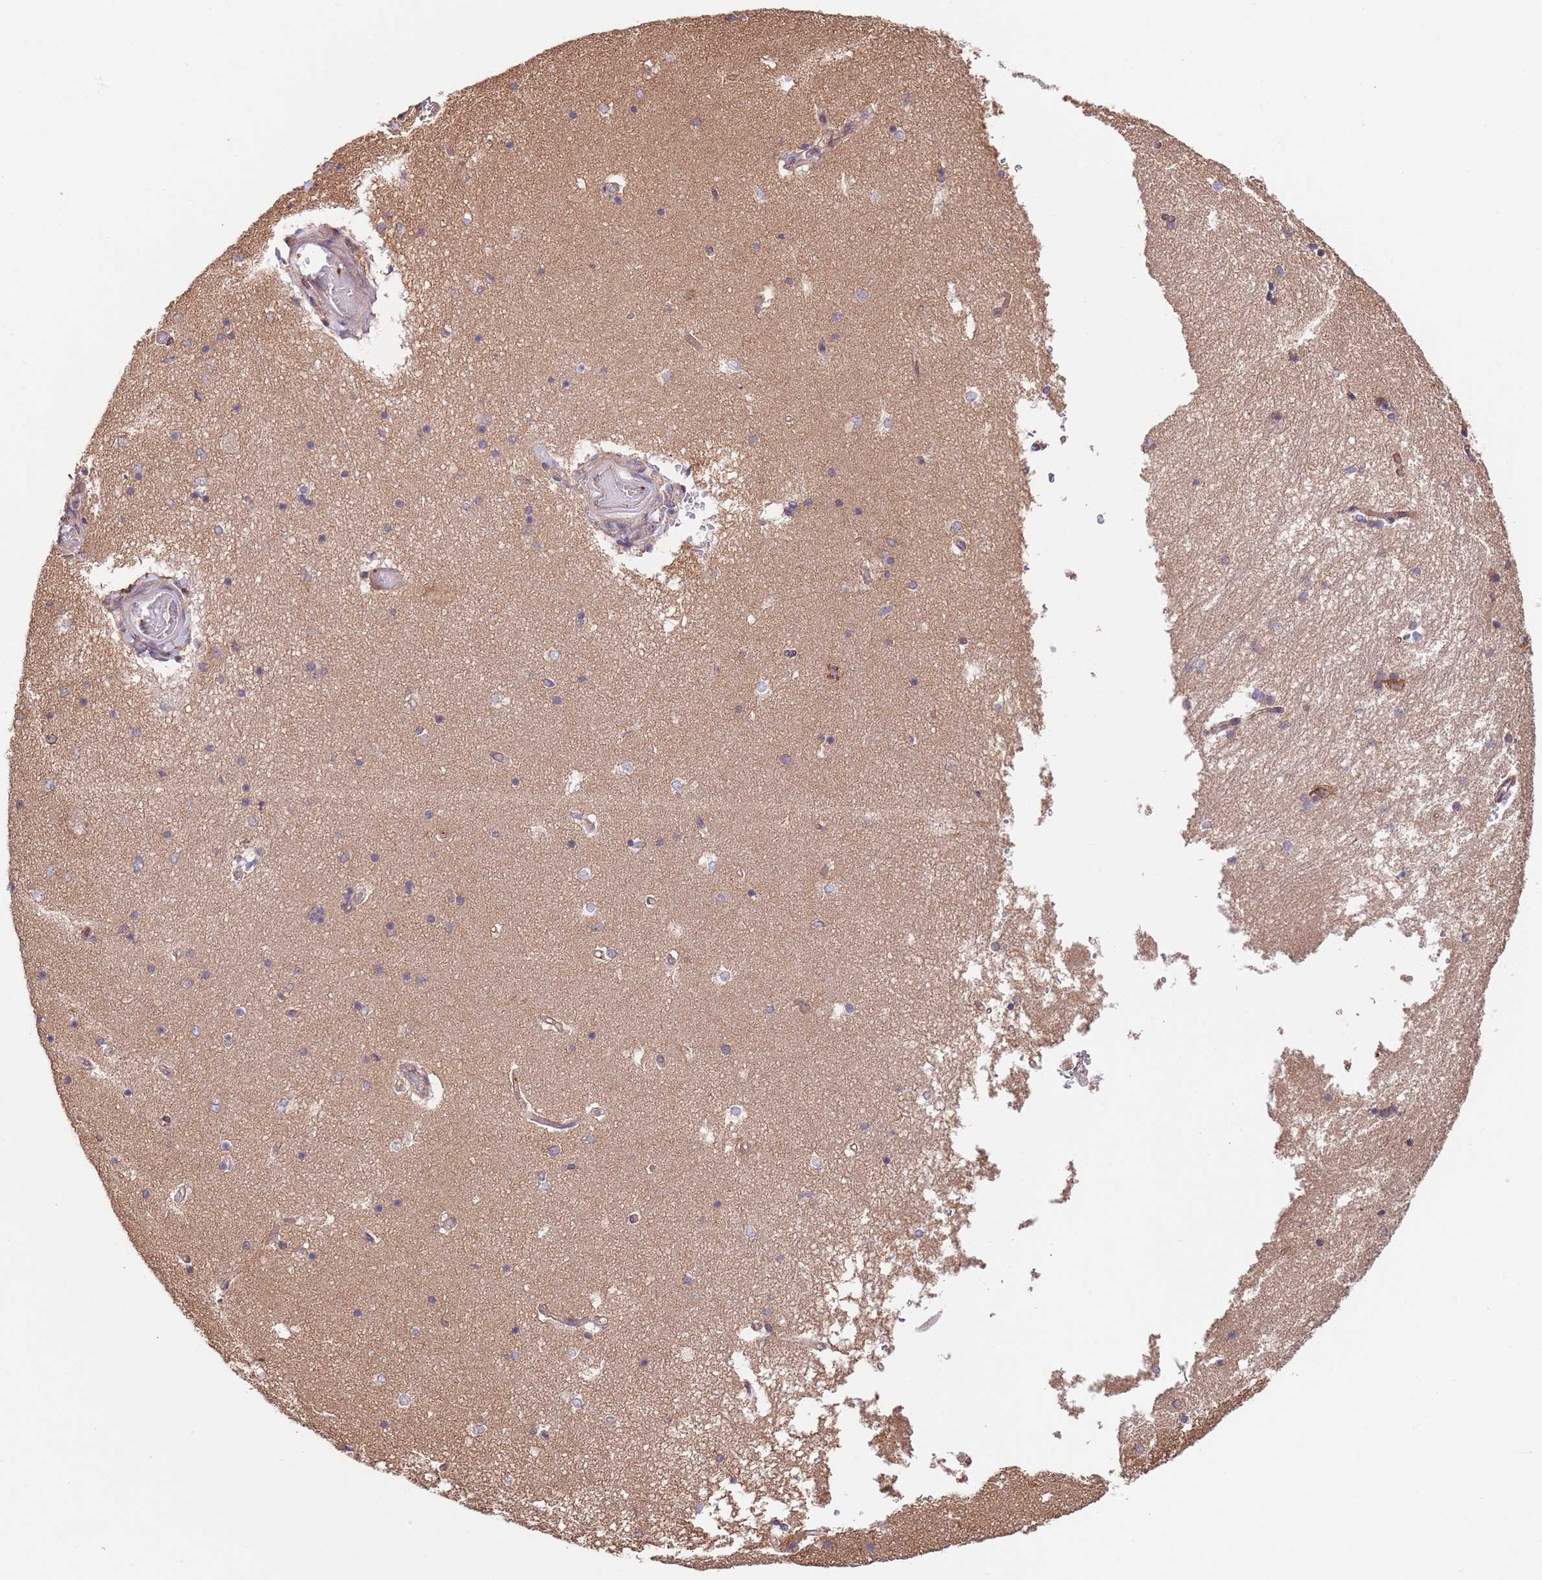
{"staining": {"intensity": "moderate", "quantity": "25%-75%", "location": "cytoplasmic/membranous,nuclear"}, "tissue": "hippocampus", "cell_type": "Glial cells", "image_type": "normal", "snomed": [{"axis": "morphology", "description": "Normal tissue, NOS"}, {"axis": "topography", "description": "Hippocampus"}], "caption": "A high-resolution image shows immunohistochemistry staining of unremarkable hippocampus, which displays moderate cytoplasmic/membranous,nuclear staining in approximately 25%-75% of glial cells.", "gene": "RNF19B", "patient": {"sex": "male", "age": 45}}